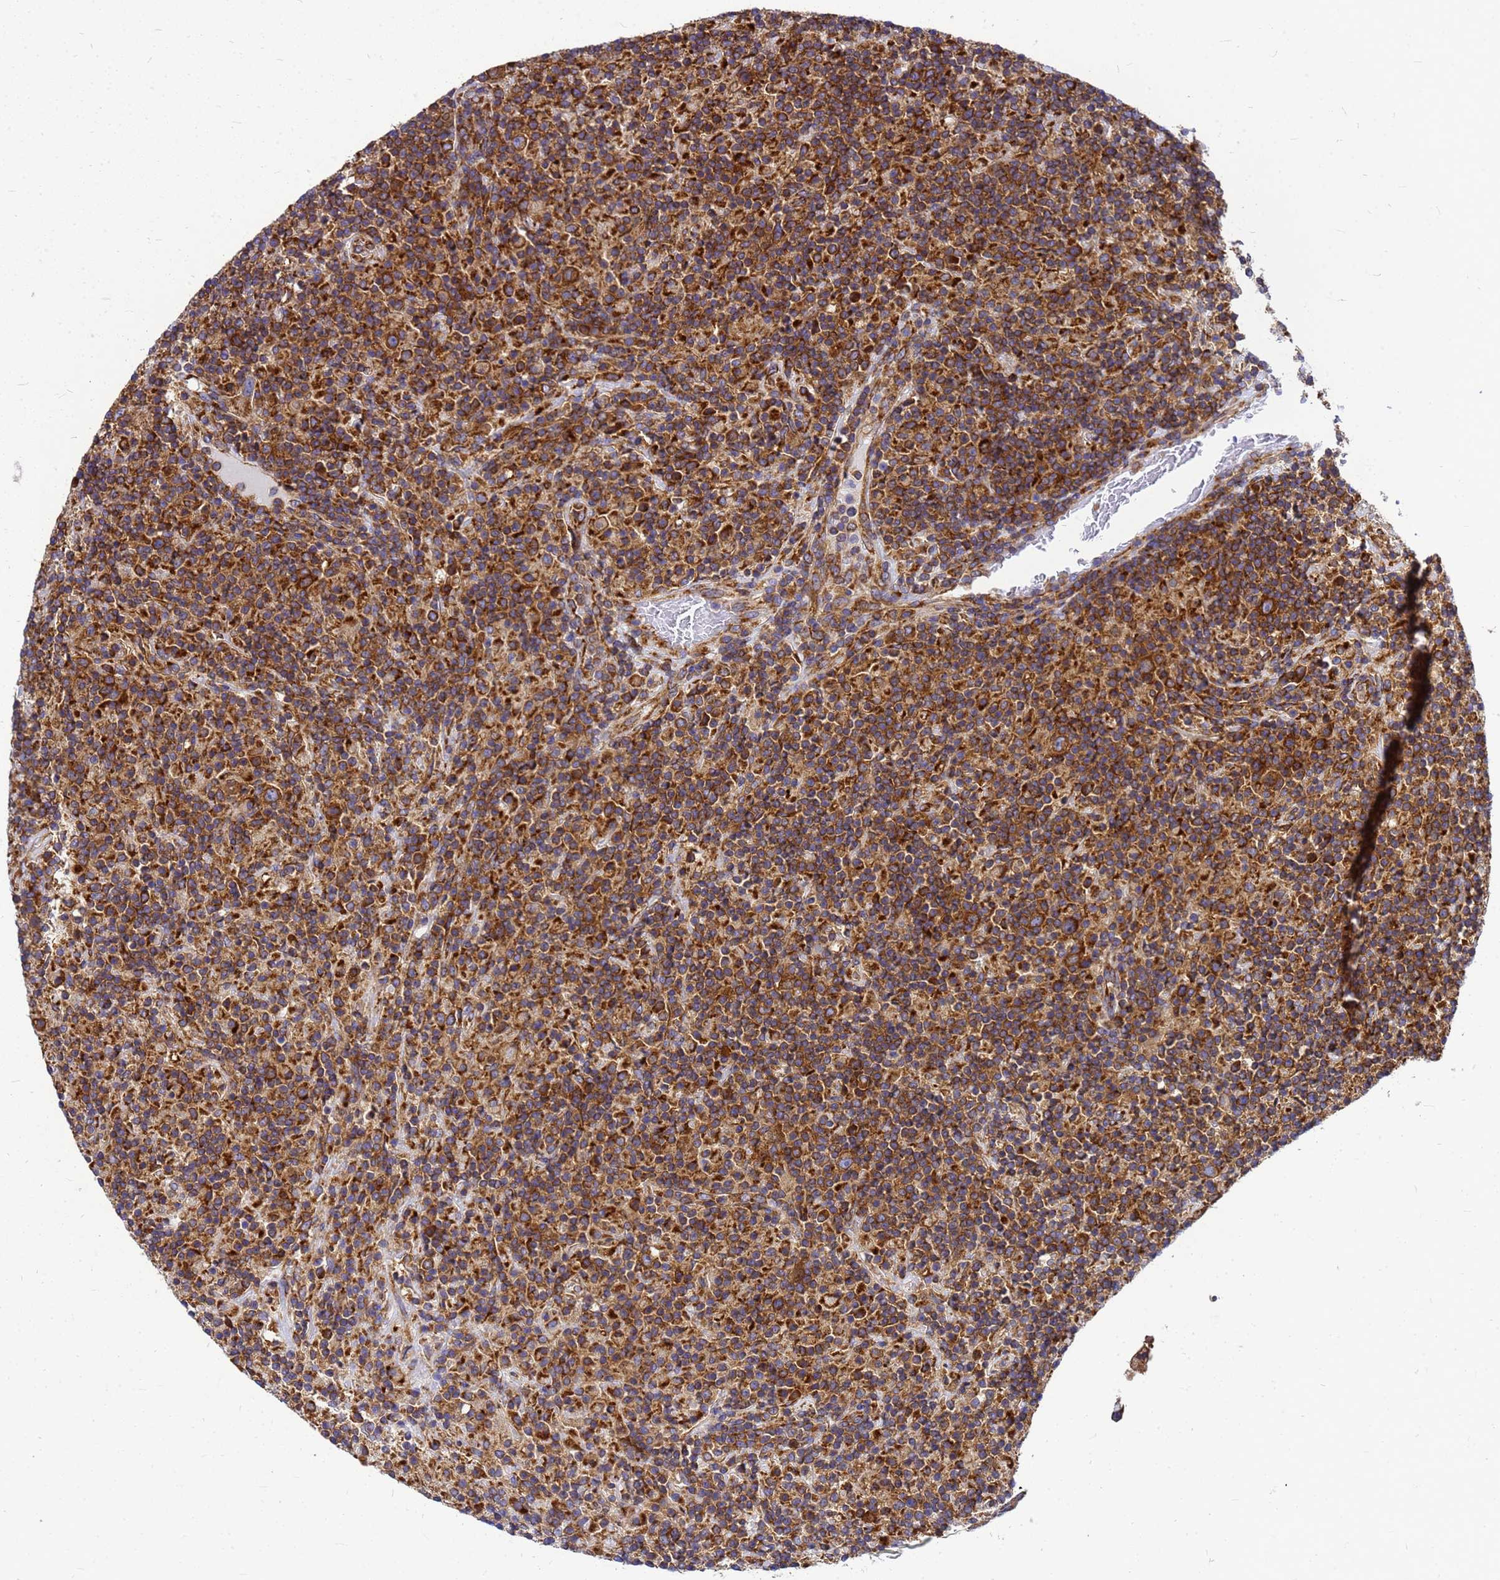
{"staining": {"intensity": "strong", "quantity": ">75%", "location": "cytoplasmic/membranous"}, "tissue": "lymphoma", "cell_type": "Tumor cells", "image_type": "cancer", "snomed": [{"axis": "morphology", "description": "Hodgkin's disease, NOS"}, {"axis": "topography", "description": "Lymph node"}], "caption": "The micrograph exhibits a brown stain indicating the presence of a protein in the cytoplasmic/membranous of tumor cells in Hodgkin's disease.", "gene": "EEF1D", "patient": {"sex": "male", "age": 70}}